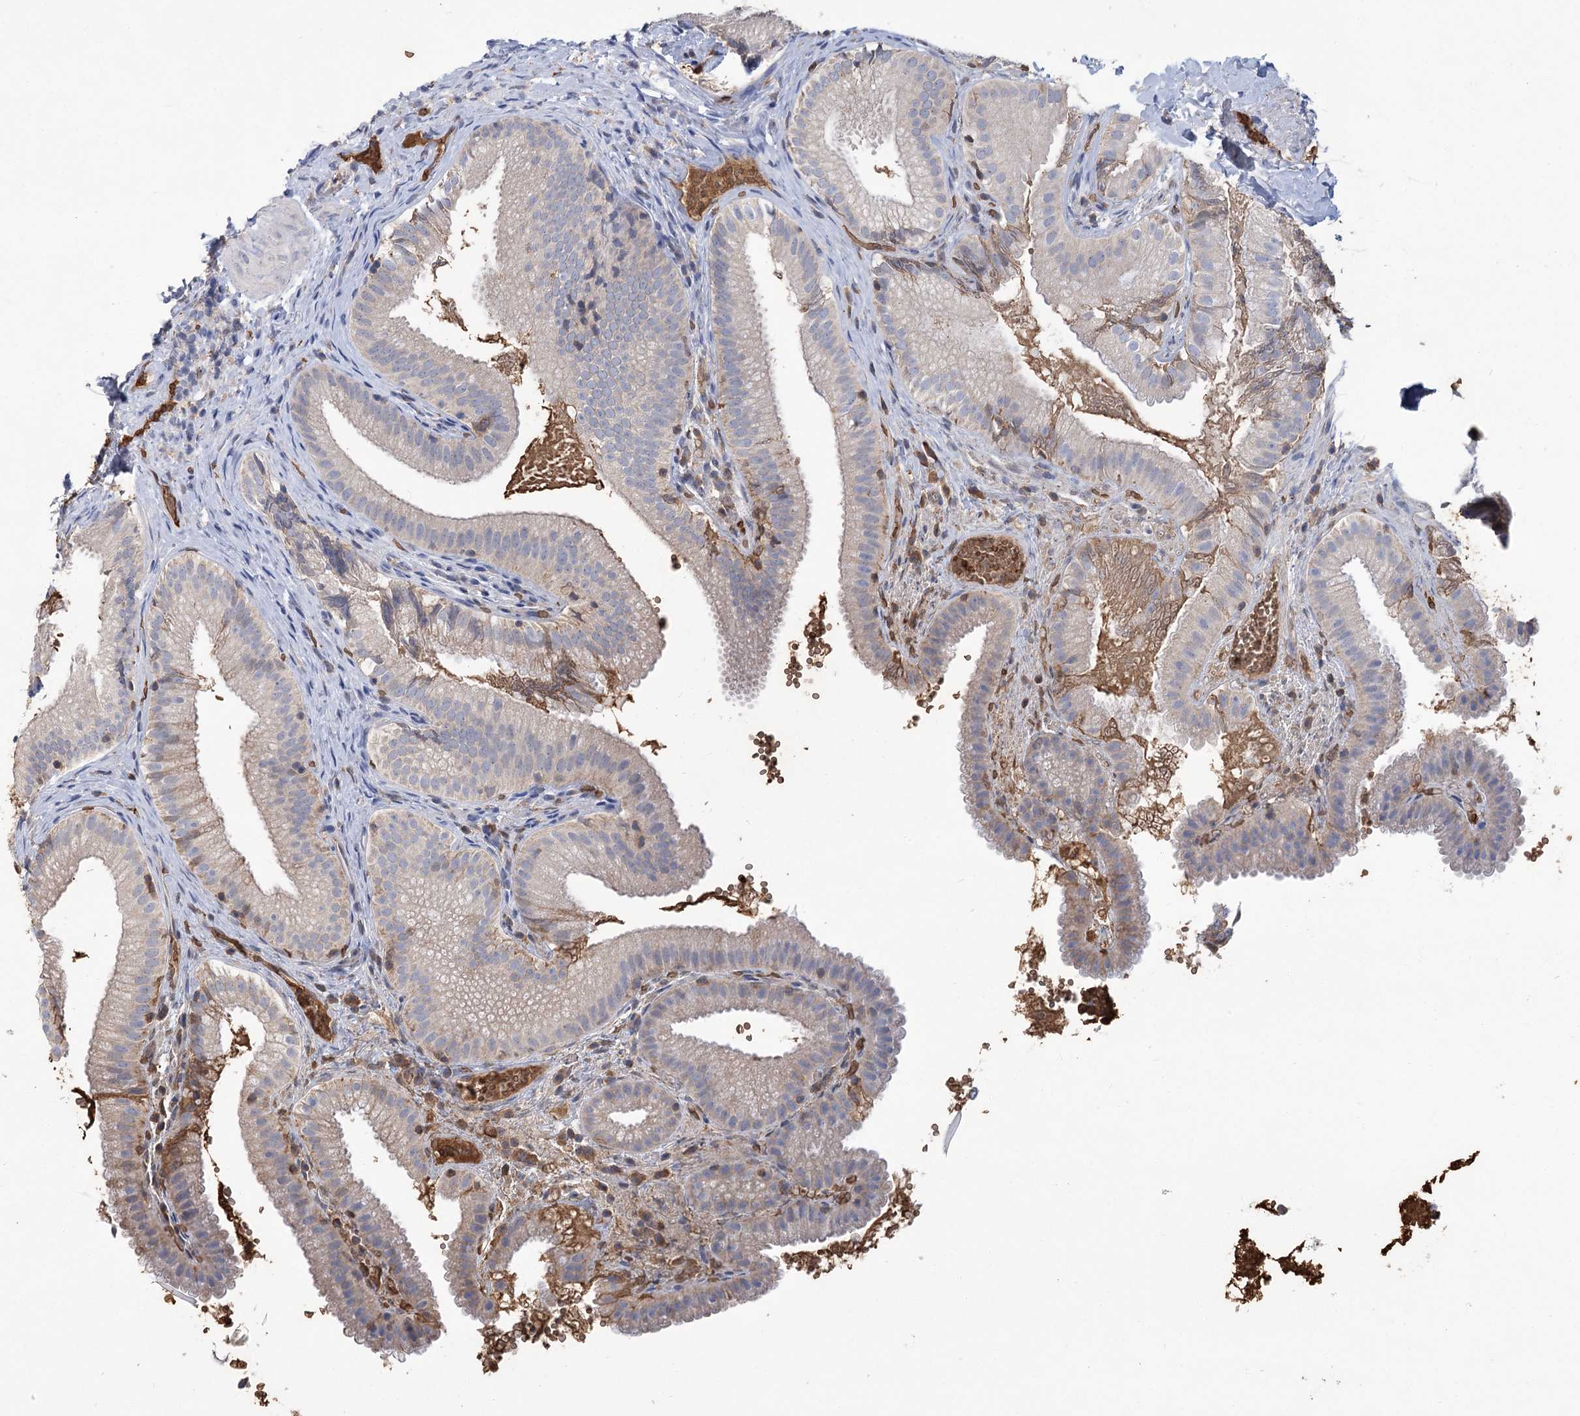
{"staining": {"intensity": "weak", "quantity": "25%-75%", "location": "cytoplasmic/membranous"}, "tissue": "gallbladder", "cell_type": "Glandular cells", "image_type": "normal", "snomed": [{"axis": "morphology", "description": "Normal tissue, NOS"}, {"axis": "topography", "description": "Gallbladder"}], "caption": "This is a histology image of IHC staining of unremarkable gallbladder, which shows weak positivity in the cytoplasmic/membranous of glandular cells.", "gene": "HBA1", "patient": {"sex": "female", "age": 30}}